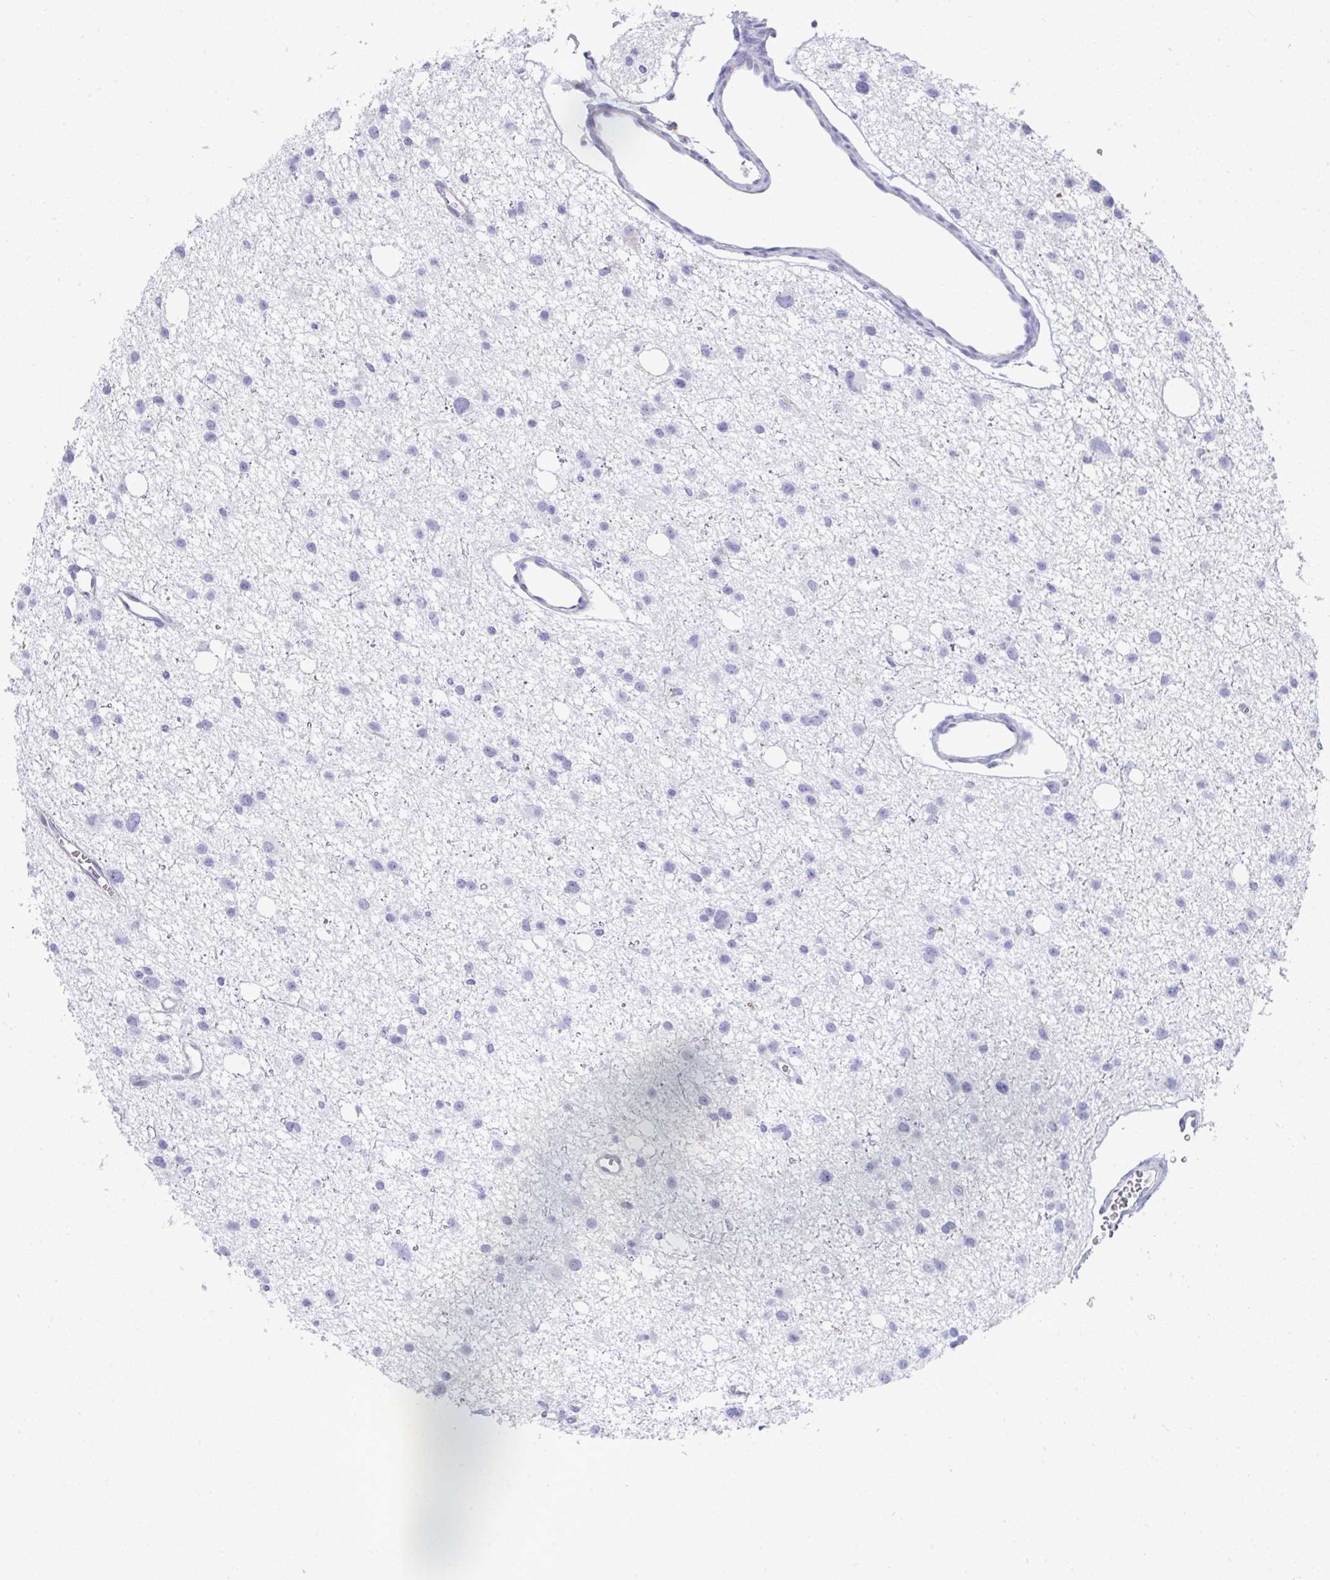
{"staining": {"intensity": "negative", "quantity": "none", "location": "none"}, "tissue": "glioma", "cell_type": "Tumor cells", "image_type": "cancer", "snomed": [{"axis": "morphology", "description": "Glioma, malignant, High grade"}, {"axis": "topography", "description": "Brain"}], "caption": "IHC histopathology image of neoplastic tissue: human malignant glioma (high-grade) stained with DAB shows no significant protein expression in tumor cells.", "gene": "MGAM2", "patient": {"sex": "male", "age": 23}}